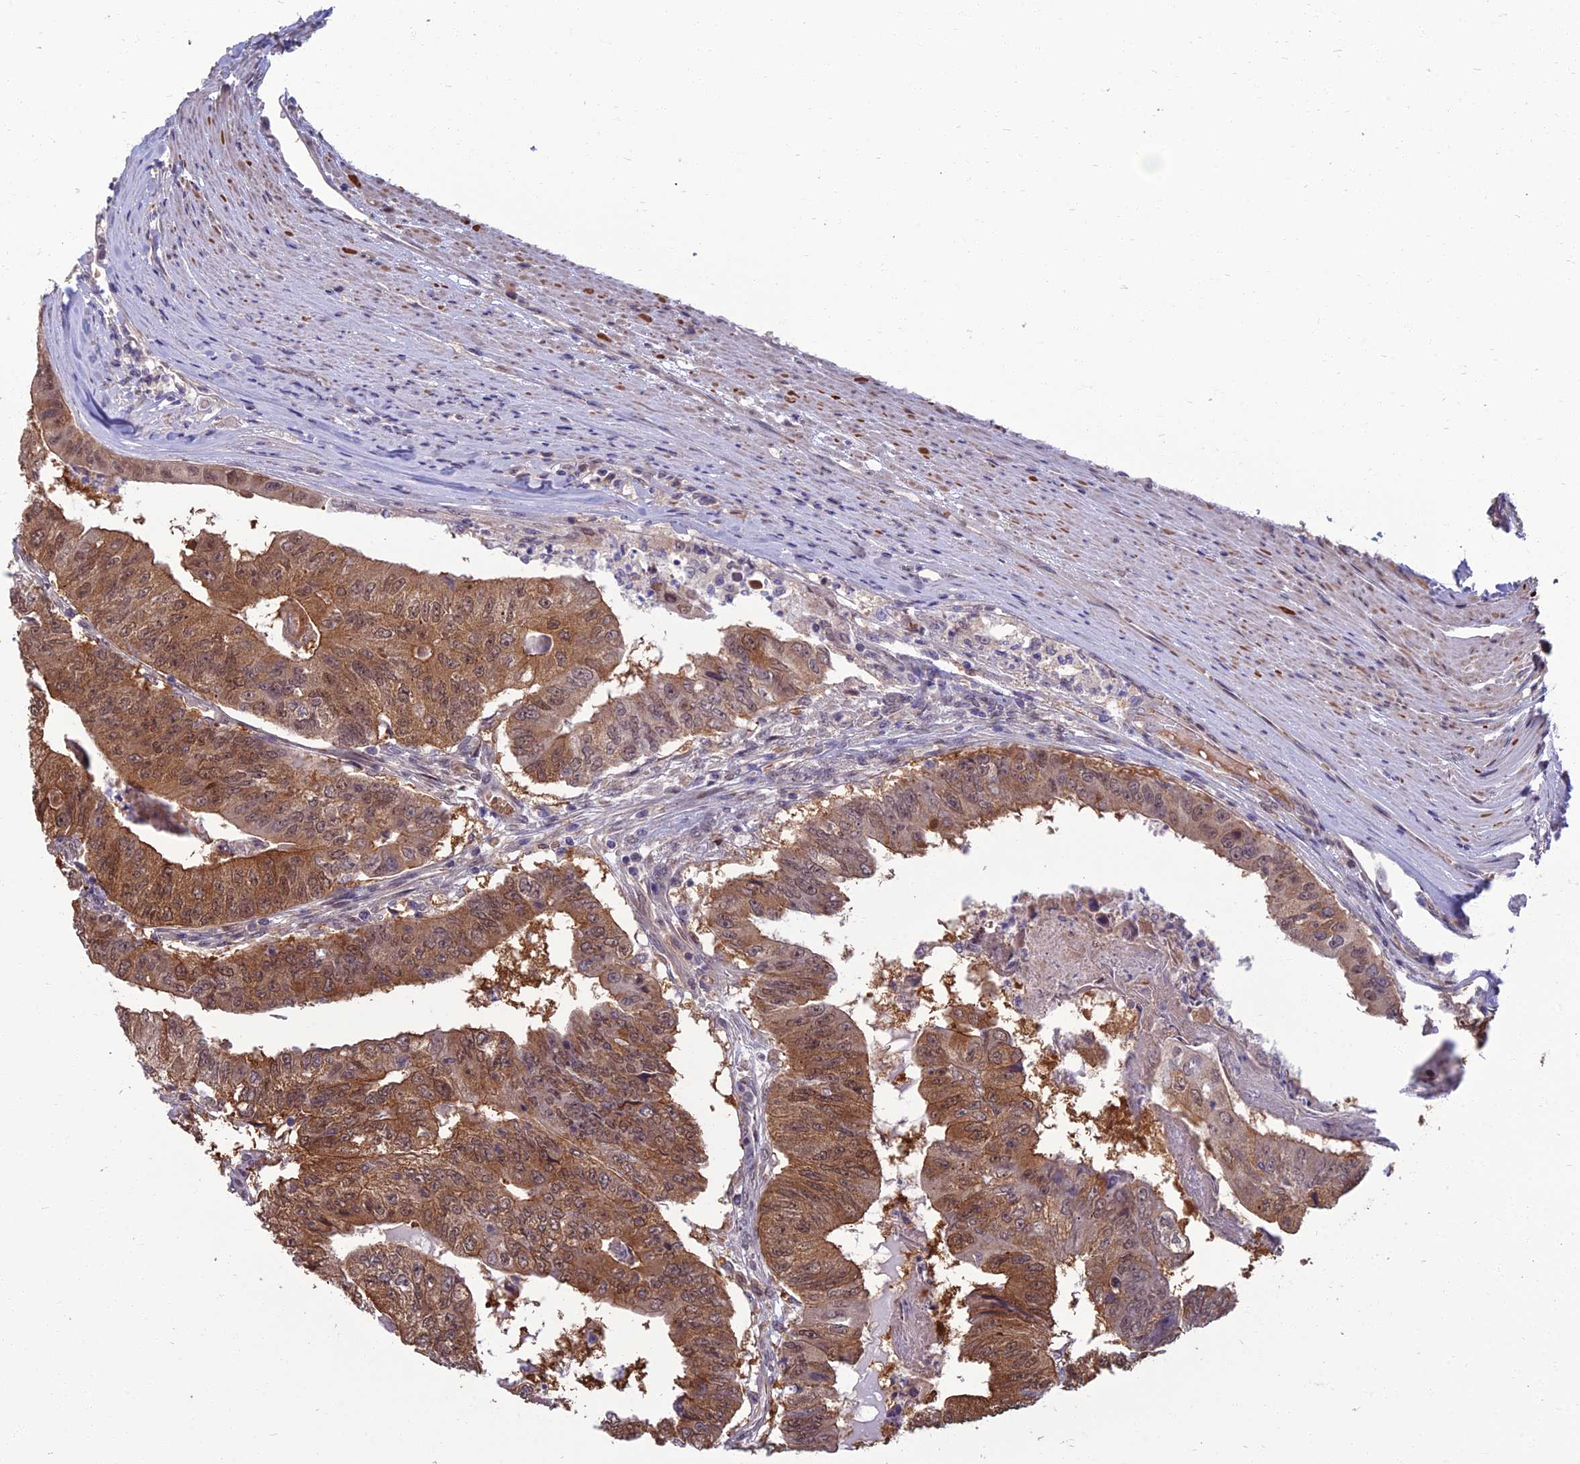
{"staining": {"intensity": "moderate", "quantity": ">75%", "location": "cytoplasmic/membranous,nuclear"}, "tissue": "colorectal cancer", "cell_type": "Tumor cells", "image_type": "cancer", "snomed": [{"axis": "morphology", "description": "Adenocarcinoma, NOS"}, {"axis": "topography", "description": "Colon"}], "caption": "Colorectal cancer (adenocarcinoma) was stained to show a protein in brown. There is medium levels of moderate cytoplasmic/membranous and nuclear staining in approximately >75% of tumor cells.", "gene": "NR4A3", "patient": {"sex": "female", "age": 67}}